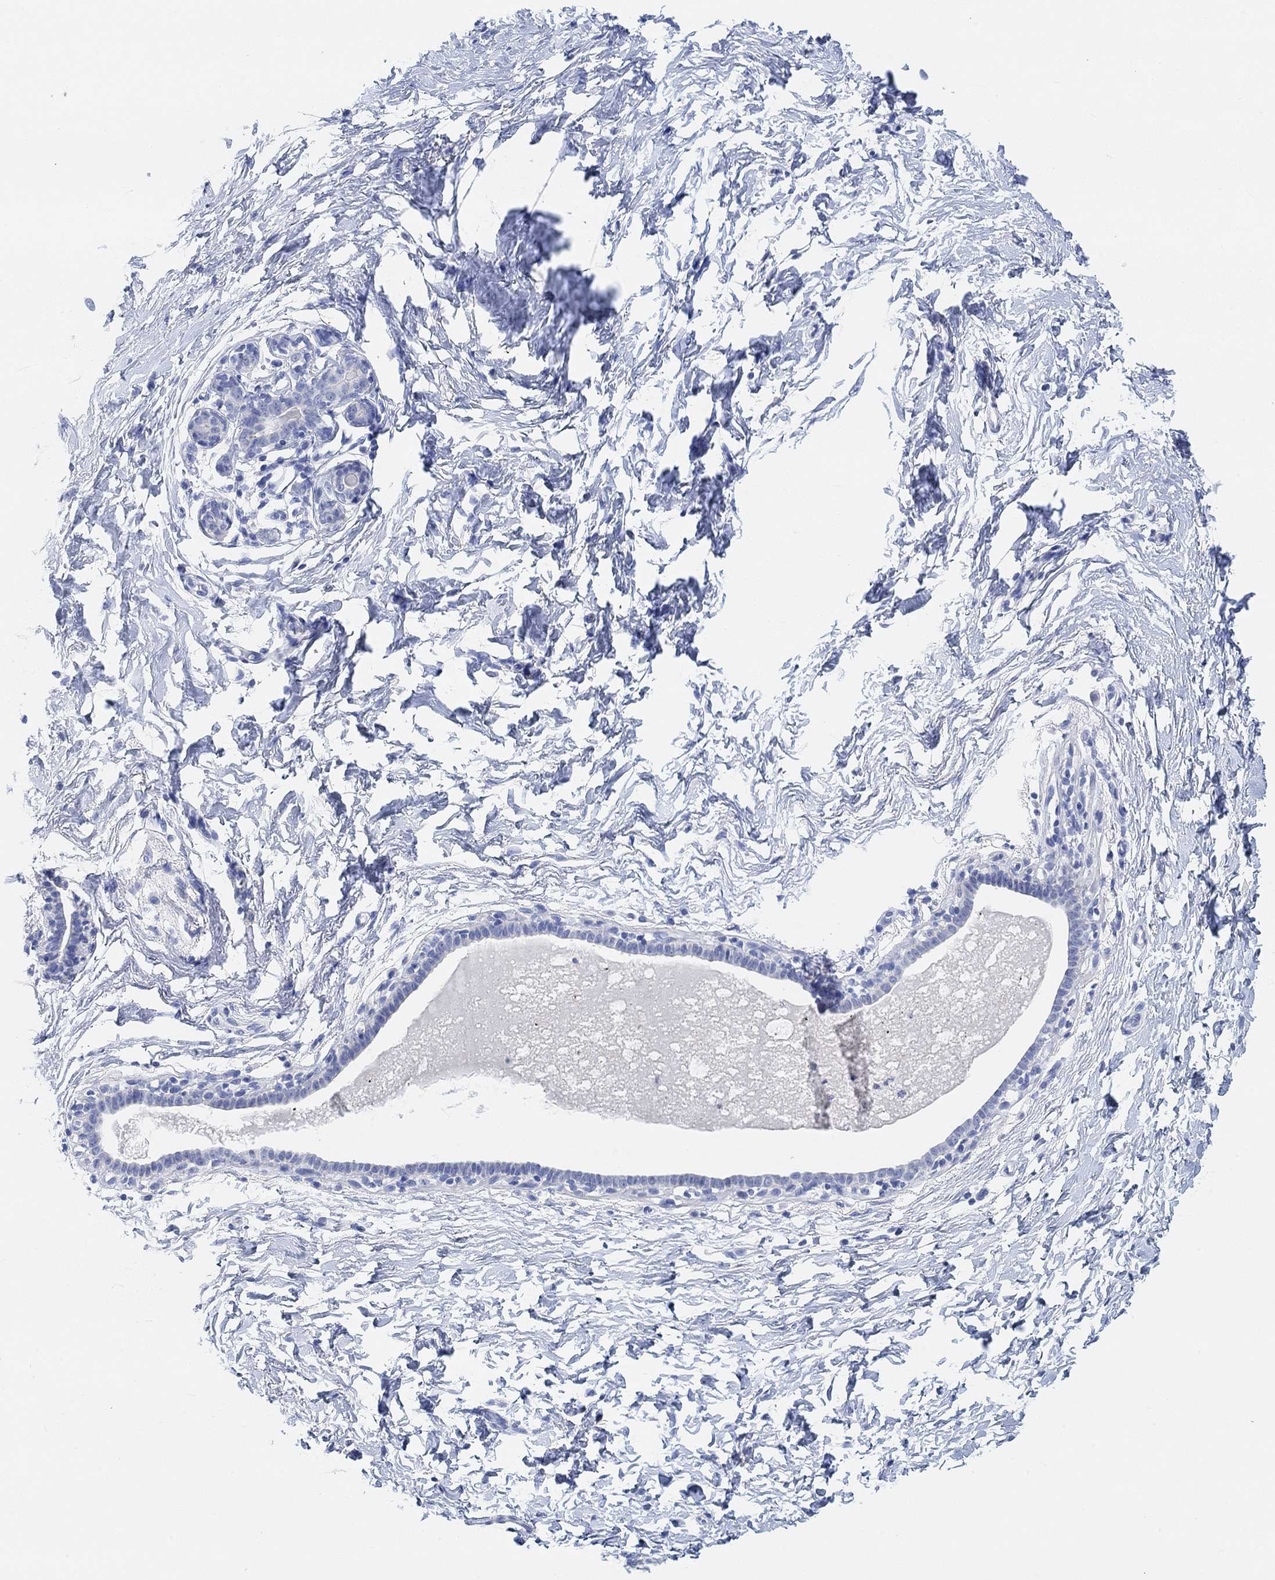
{"staining": {"intensity": "negative", "quantity": "none", "location": "none"}, "tissue": "breast", "cell_type": "Adipocytes", "image_type": "normal", "snomed": [{"axis": "morphology", "description": "Normal tissue, NOS"}, {"axis": "topography", "description": "Breast"}], "caption": "DAB (3,3'-diaminobenzidine) immunohistochemical staining of unremarkable human breast demonstrates no significant staining in adipocytes.", "gene": "ENO4", "patient": {"sex": "female", "age": 37}}